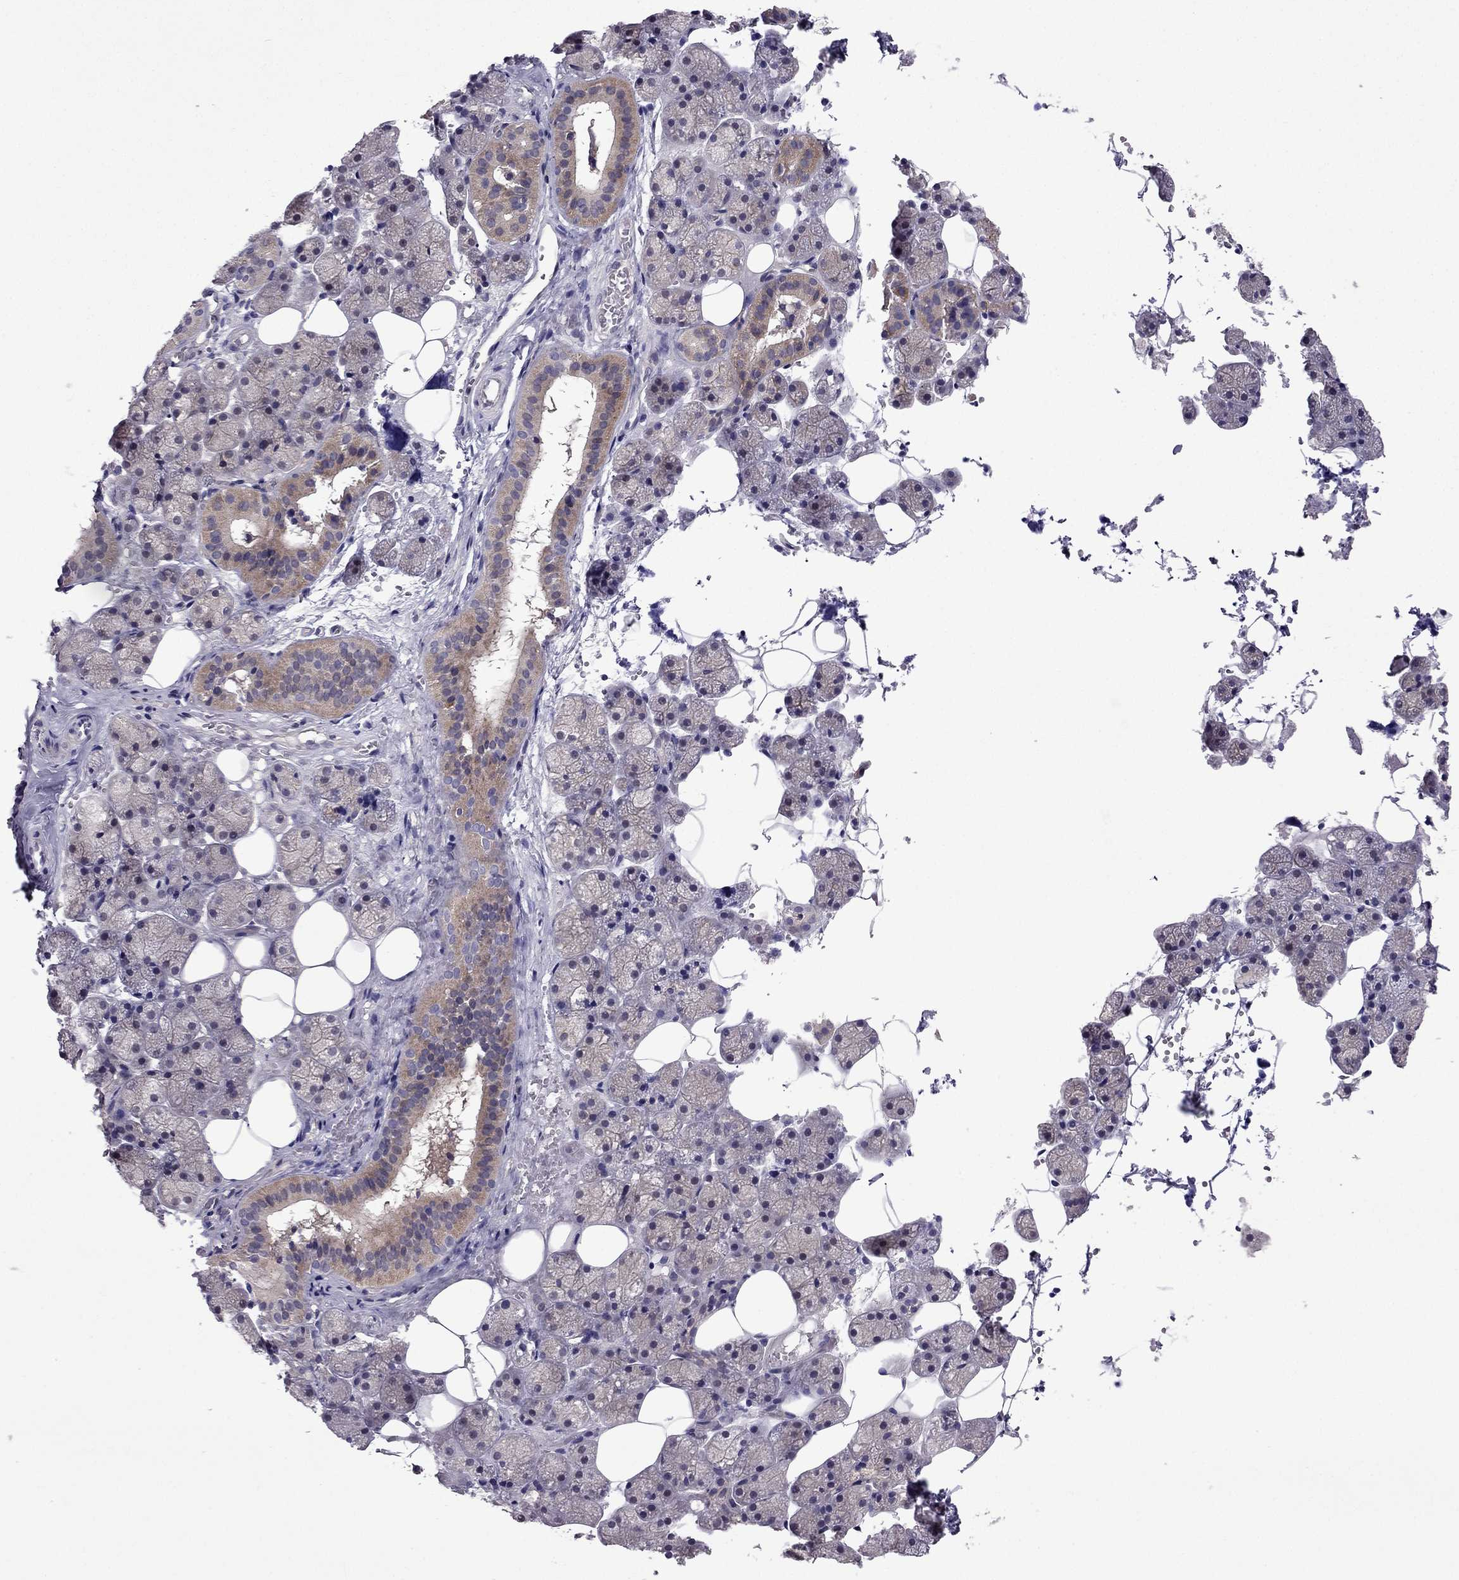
{"staining": {"intensity": "moderate", "quantity": "<25%", "location": "cytoplasmic/membranous"}, "tissue": "salivary gland", "cell_type": "Glandular cells", "image_type": "normal", "snomed": [{"axis": "morphology", "description": "Normal tissue, NOS"}, {"axis": "topography", "description": "Salivary gland"}], "caption": "IHC micrograph of normal human salivary gland stained for a protein (brown), which shows low levels of moderate cytoplasmic/membranous expression in approximately <25% of glandular cells.", "gene": "CDK5", "patient": {"sex": "male", "age": 38}}